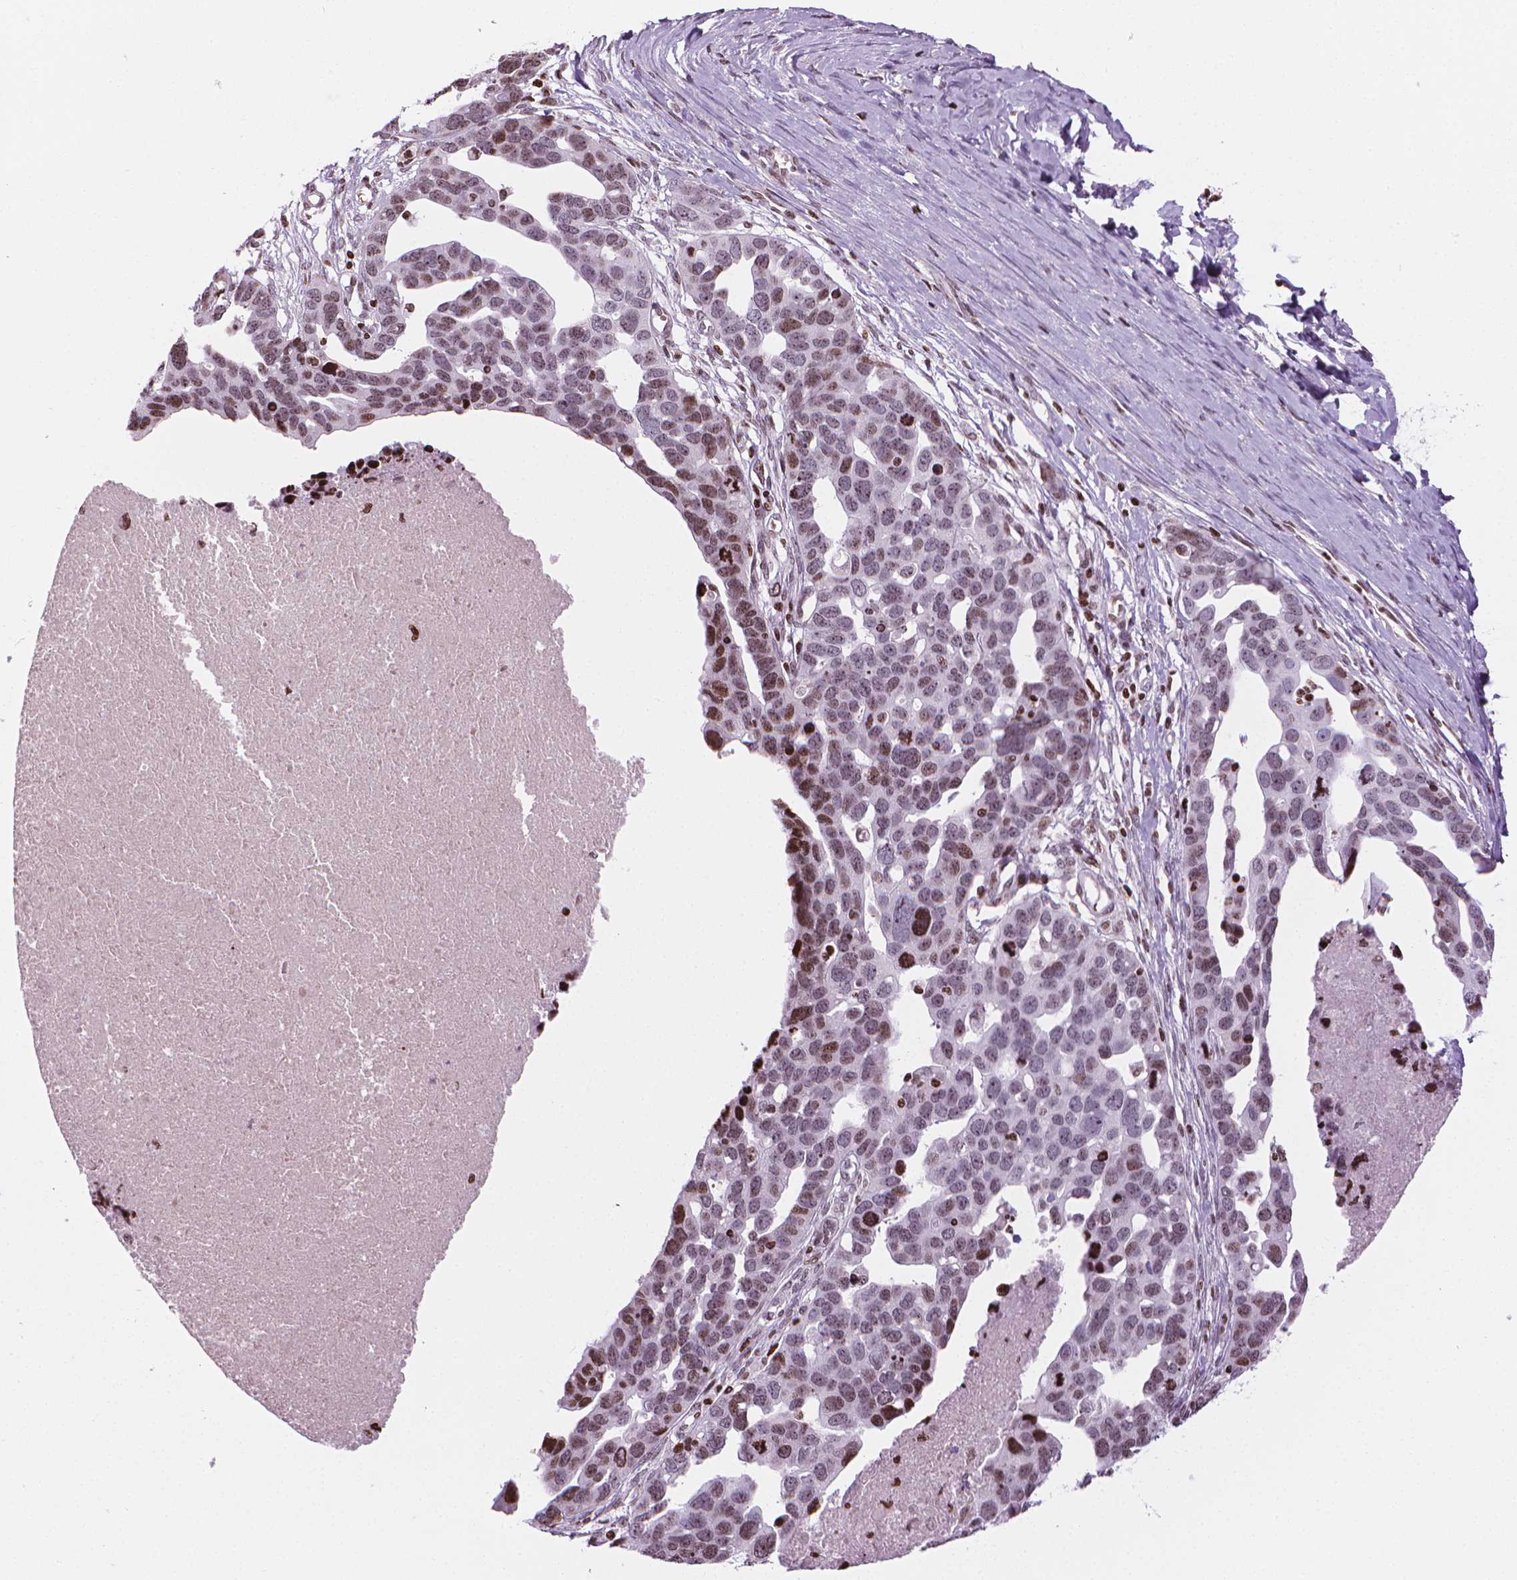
{"staining": {"intensity": "moderate", "quantity": "25%-75%", "location": "nuclear"}, "tissue": "ovarian cancer", "cell_type": "Tumor cells", "image_type": "cancer", "snomed": [{"axis": "morphology", "description": "Cystadenocarcinoma, serous, NOS"}, {"axis": "topography", "description": "Ovary"}], "caption": "Human serous cystadenocarcinoma (ovarian) stained with a protein marker exhibits moderate staining in tumor cells.", "gene": "PIP4K2A", "patient": {"sex": "female", "age": 54}}